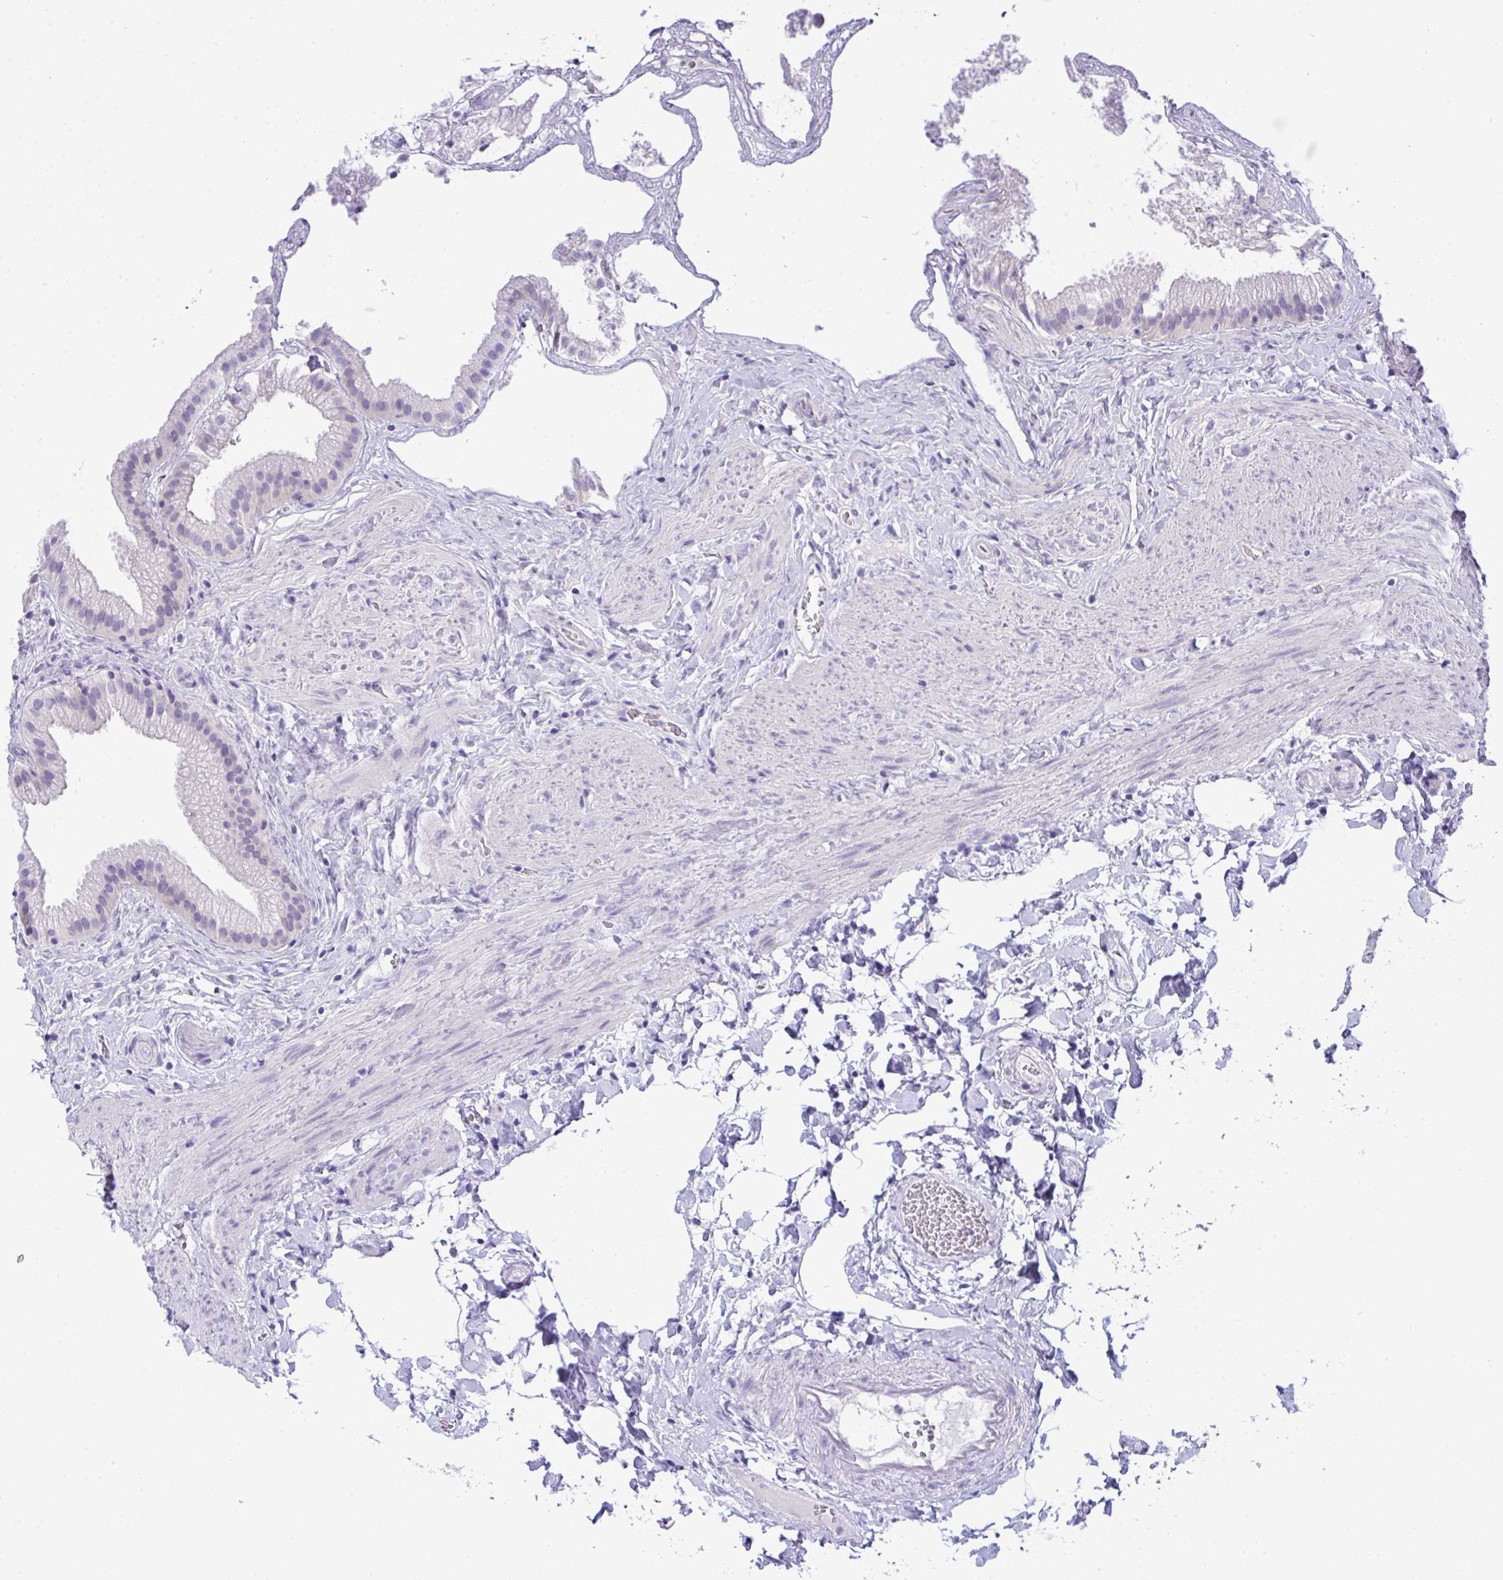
{"staining": {"intensity": "negative", "quantity": "none", "location": "none"}, "tissue": "gallbladder", "cell_type": "Glandular cells", "image_type": "normal", "snomed": [{"axis": "morphology", "description": "Normal tissue, NOS"}, {"axis": "topography", "description": "Gallbladder"}], "caption": "DAB immunohistochemical staining of normal human gallbladder displays no significant staining in glandular cells. The staining was performed using DAB to visualize the protein expression in brown, while the nuclei were stained in blue with hematoxylin (Magnification: 20x).", "gene": "PGM2L1", "patient": {"sex": "female", "age": 63}}